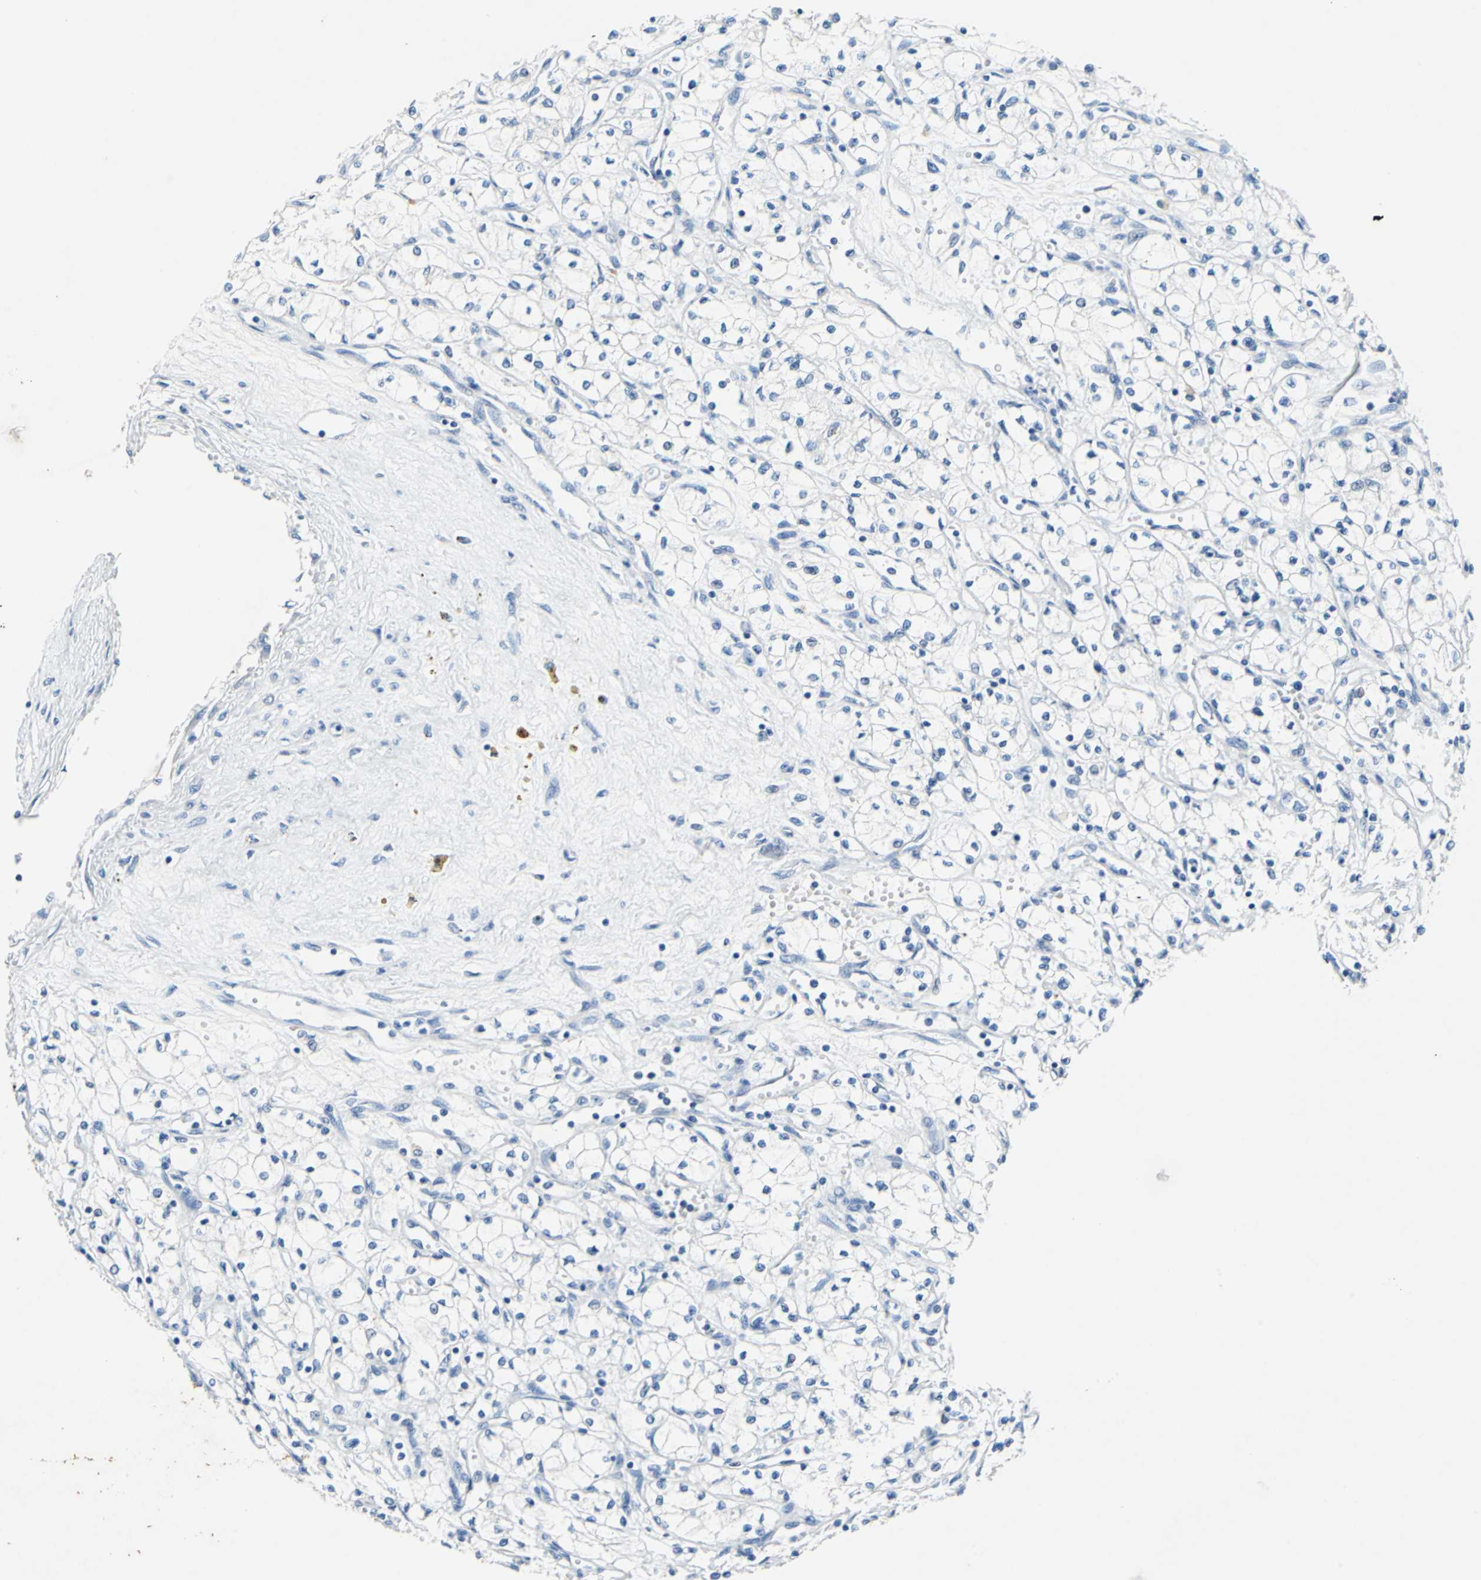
{"staining": {"intensity": "negative", "quantity": "none", "location": "none"}, "tissue": "renal cancer", "cell_type": "Tumor cells", "image_type": "cancer", "snomed": [{"axis": "morphology", "description": "Normal tissue, NOS"}, {"axis": "morphology", "description": "Adenocarcinoma, NOS"}, {"axis": "topography", "description": "Kidney"}], "caption": "High power microscopy micrograph of an IHC histopathology image of renal cancer, revealing no significant positivity in tumor cells.", "gene": "TEX264", "patient": {"sex": "male", "age": 59}}